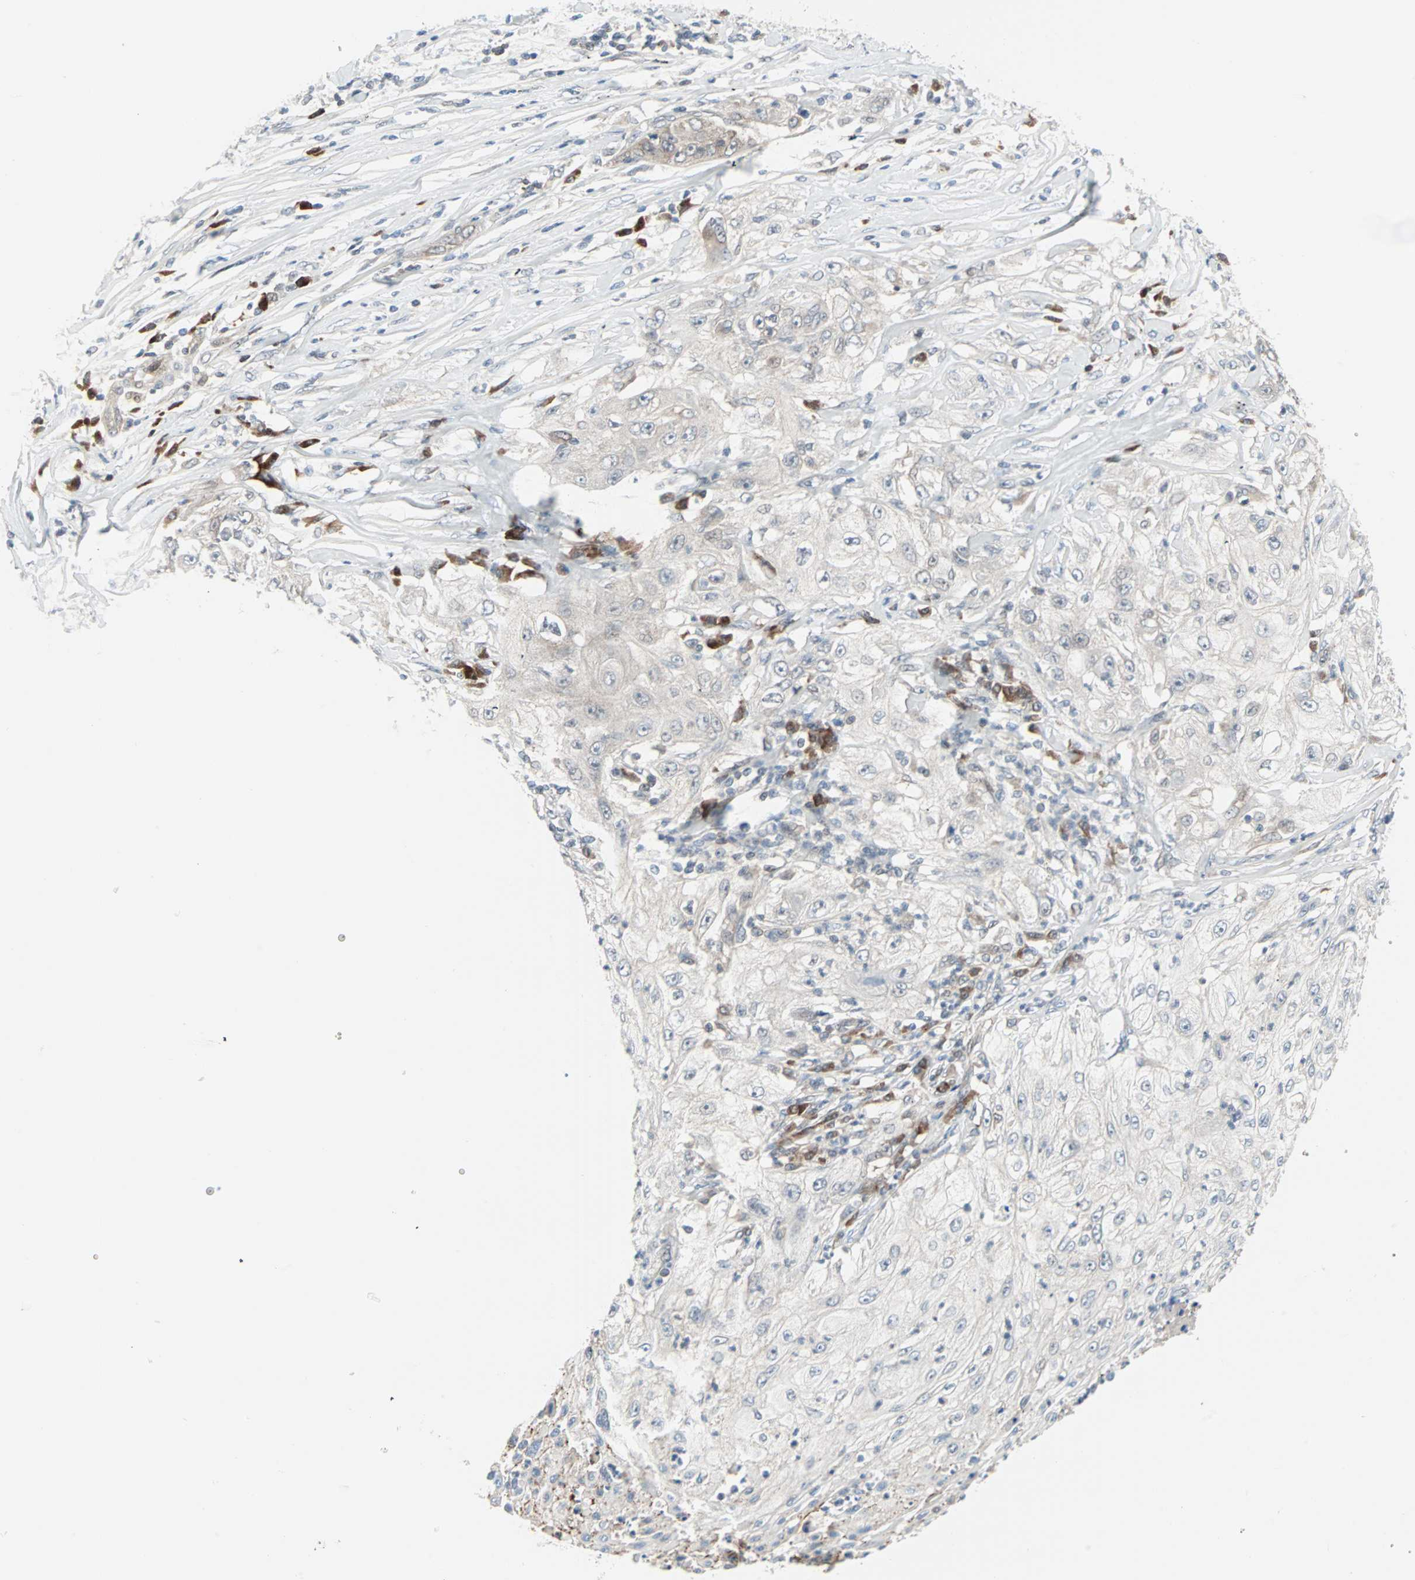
{"staining": {"intensity": "moderate", "quantity": "<25%", "location": "cytoplasmic/membranous"}, "tissue": "lung cancer", "cell_type": "Tumor cells", "image_type": "cancer", "snomed": [{"axis": "morphology", "description": "Inflammation, NOS"}, {"axis": "morphology", "description": "Squamous cell carcinoma, NOS"}, {"axis": "topography", "description": "Lymph node"}, {"axis": "topography", "description": "Soft tissue"}, {"axis": "topography", "description": "Lung"}], "caption": "An image of human lung cancer stained for a protein shows moderate cytoplasmic/membranous brown staining in tumor cells.", "gene": "CASP3", "patient": {"sex": "male", "age": 66}}